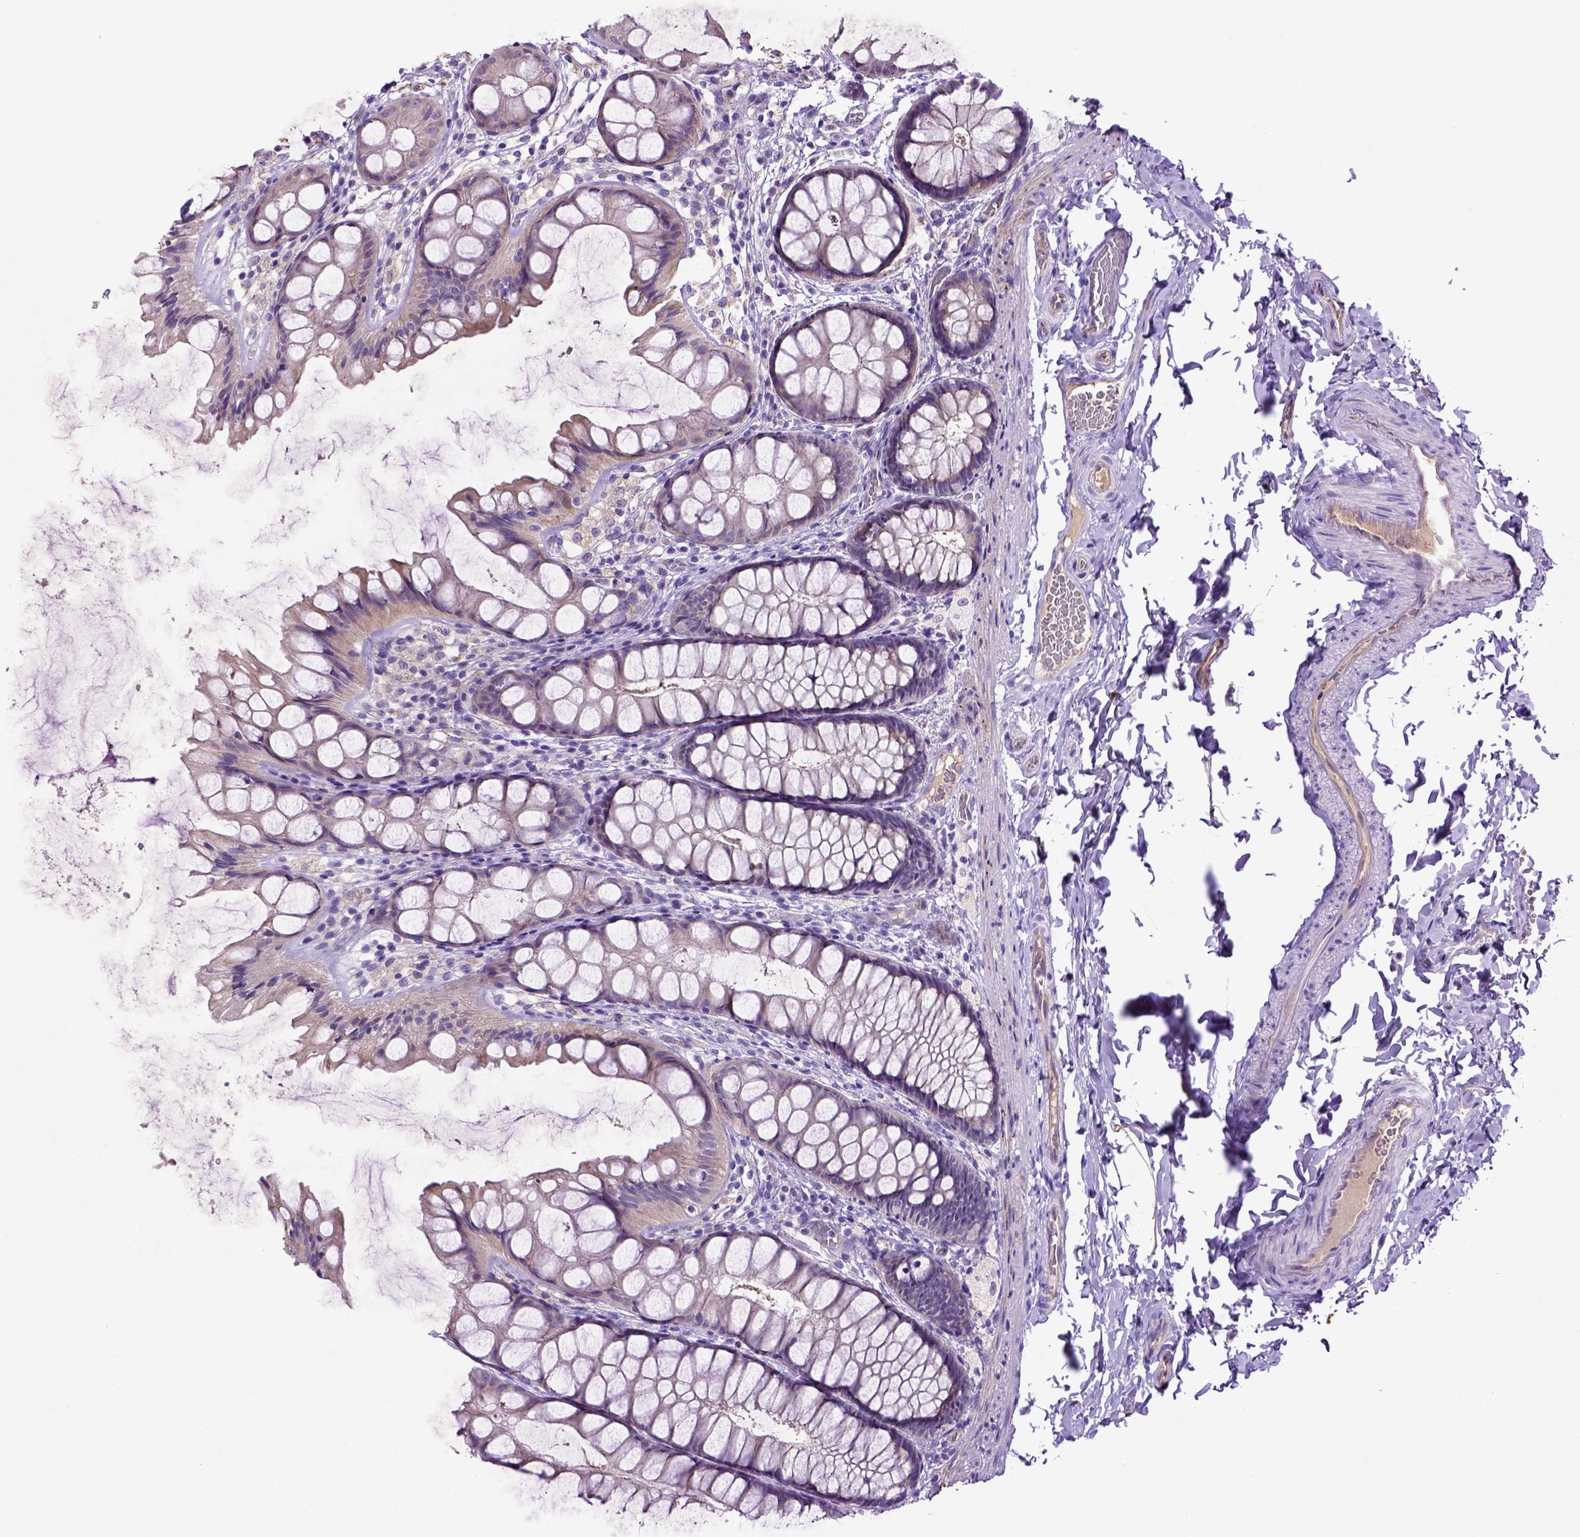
{"staining": {"intensity": "weak", "quantity": ">75%", "location": "cytoplasmic/membranous"}, "tissue": "colon", "cell_type": "Endothelial cells", "image_type": "normal", "snomed": [{"axis": "morphology", "description": "Normal tissue, NOS"}, {"axis": "topography", "description": "Colon"}], "caption": "Benign colon displays weak cytoplasmic/membranous staining in approximately >75% of endothelial cells, visualized by immunohistochemistry.", "gene": "DEPDC1B", "patient": {"sex": "male", "age": 47}}